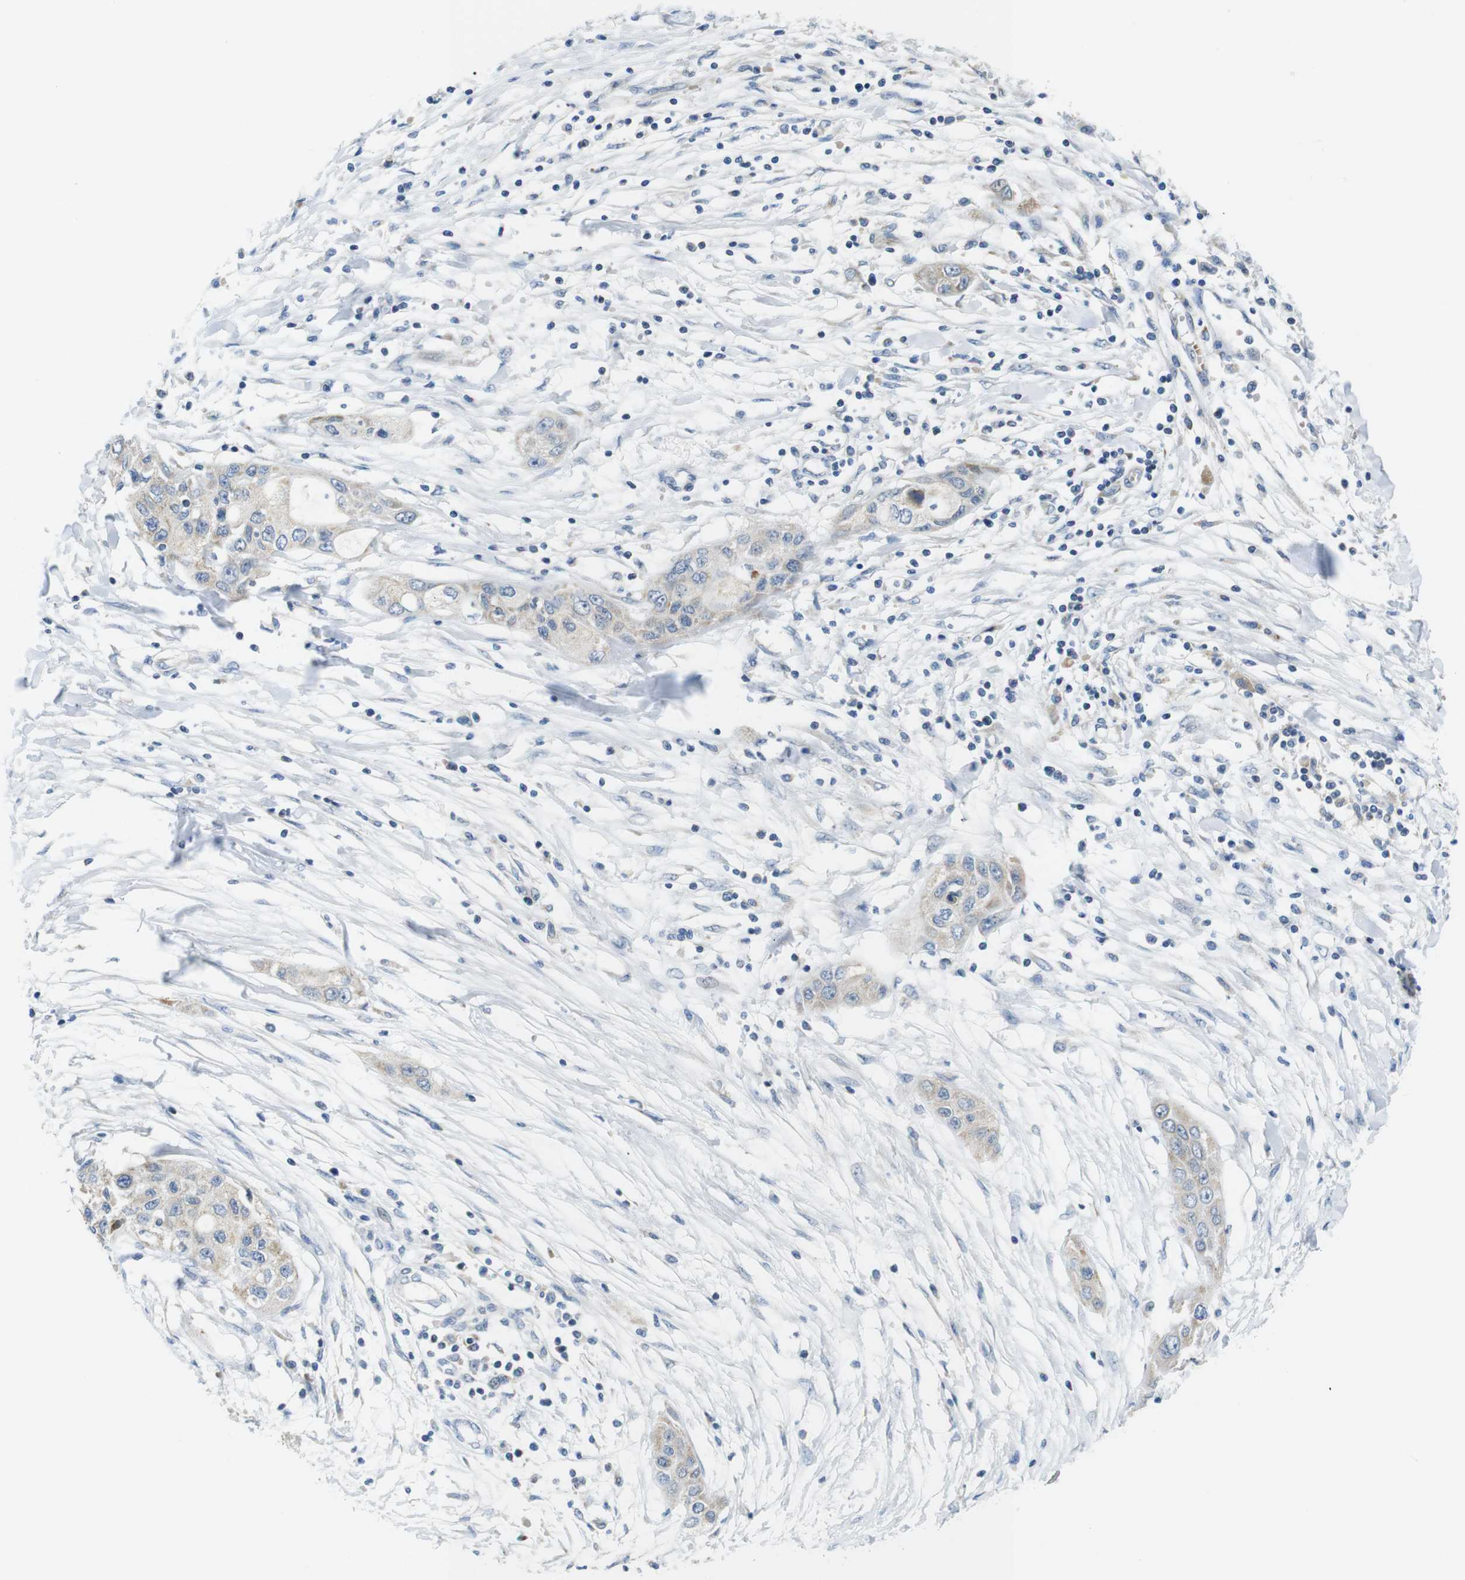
{"staining": {"intensity": "weak", "quantity": ">75%", "location": "cytoplasmic/membranous"}, "tissue": "pancreatic cancer", "cell_type": "Tumor cells", "image_type": "cancer", "snomed": [{"axis": "morphology", "description": "Adenocarcinoma, NOS"}, {"axis": "topography", "description": "Pancreas"}], "caption": "Brown immunohistochemical staining in human pancreatic cancer (adenocarcinoma) reveals weak cytoplasmic/membranous staining in approximately >75% of tumor cells. Nuclei are stained in blue.", "gene": "MARCHF1", "patient": {"sex": "female", "age": 70}}